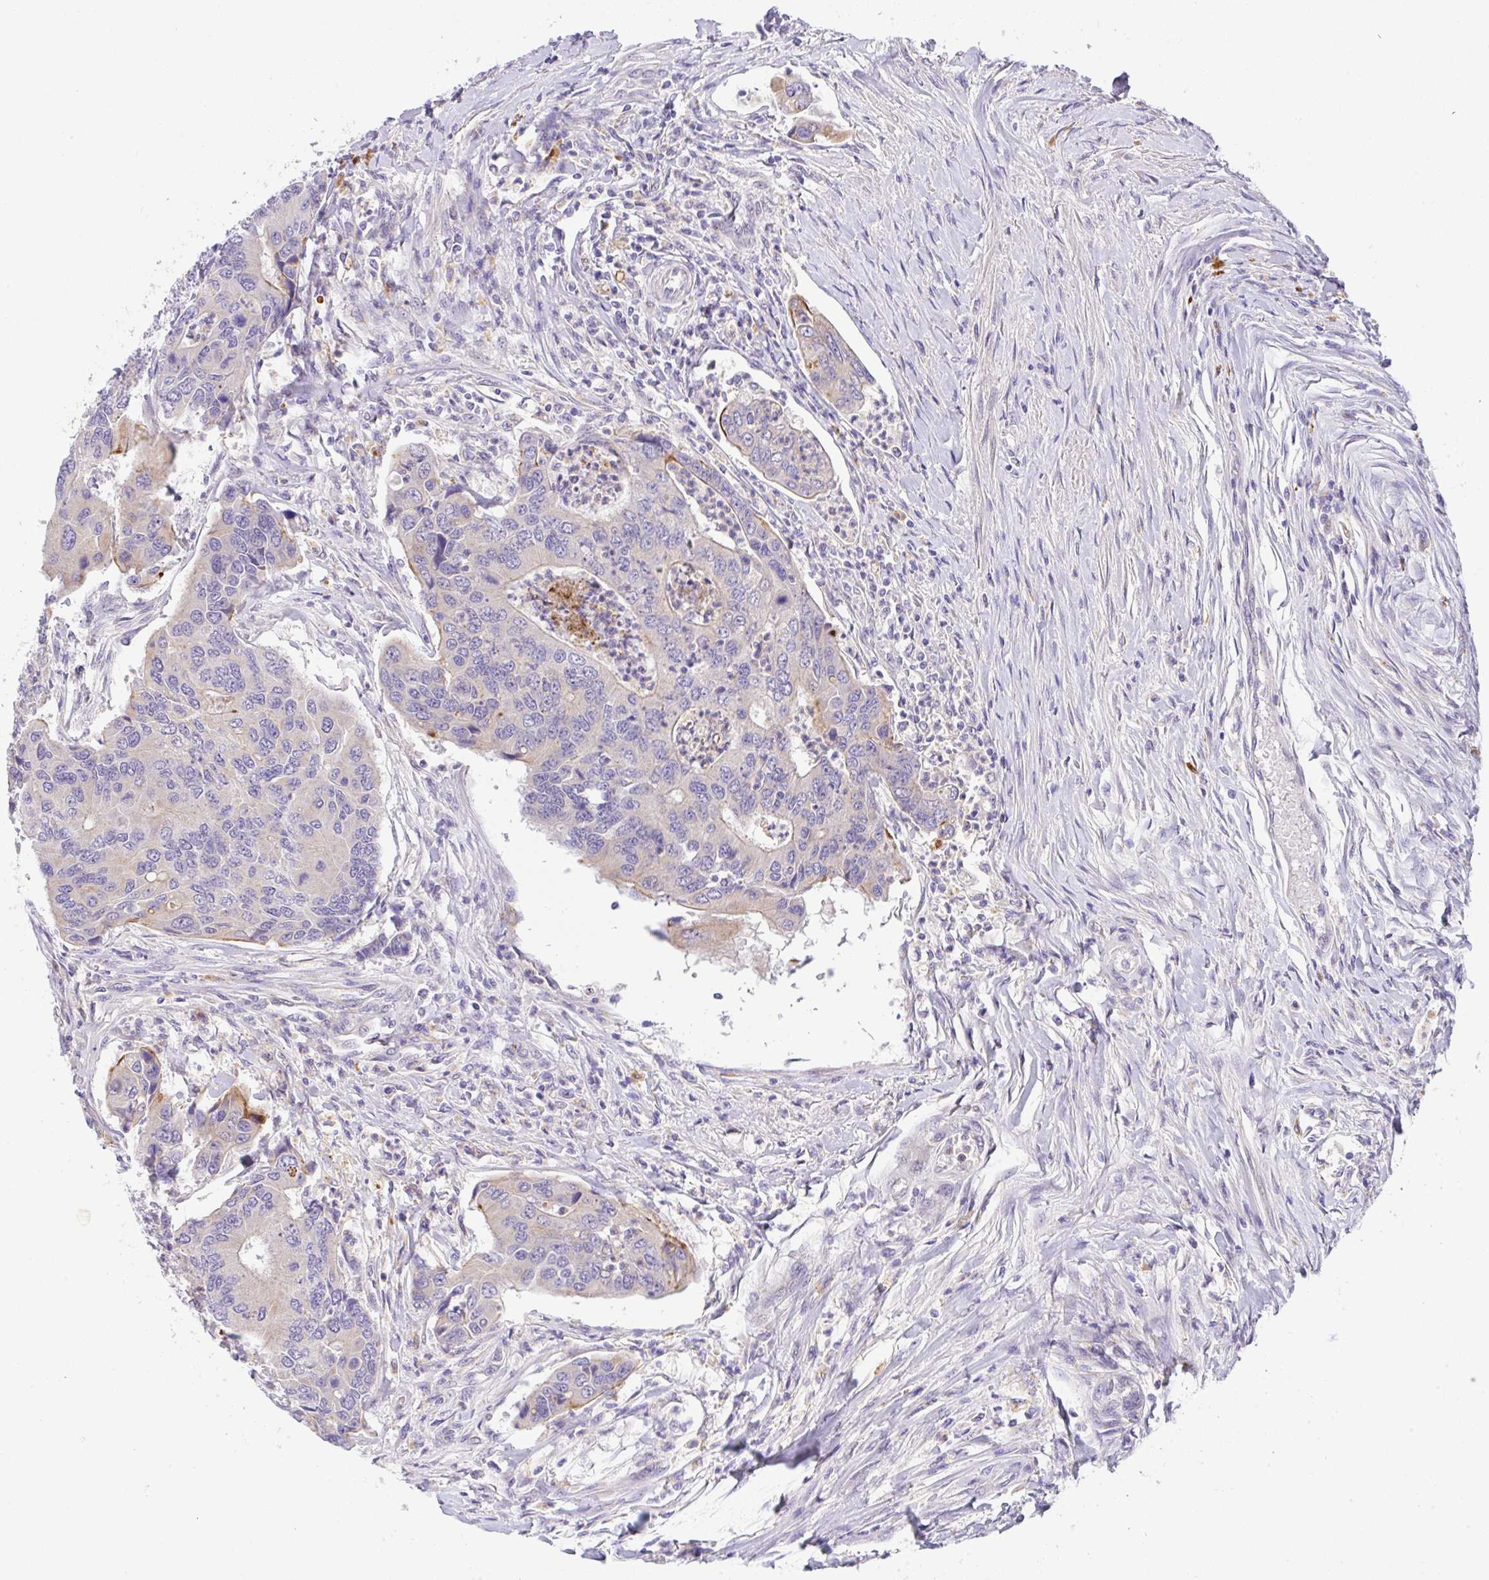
{"staining": {"intensity": "negative", "quantity": "none", "location": "none"}, "tissue": "colorectal cancer", "cell_type": "Tumor cells", "image_type": "cancer", "snomed": [{"axis": "morphology", "description": "Adenocarcinoma, NOS"}, {"axis": "topography", "description": "Colon"}], "caption": "Immunohistochemistry (IHC) of human colorectal cancer shows no positivity in tumor cells.", "gene": "EPN3", "patient": {"sex": "female", "age": 67}}